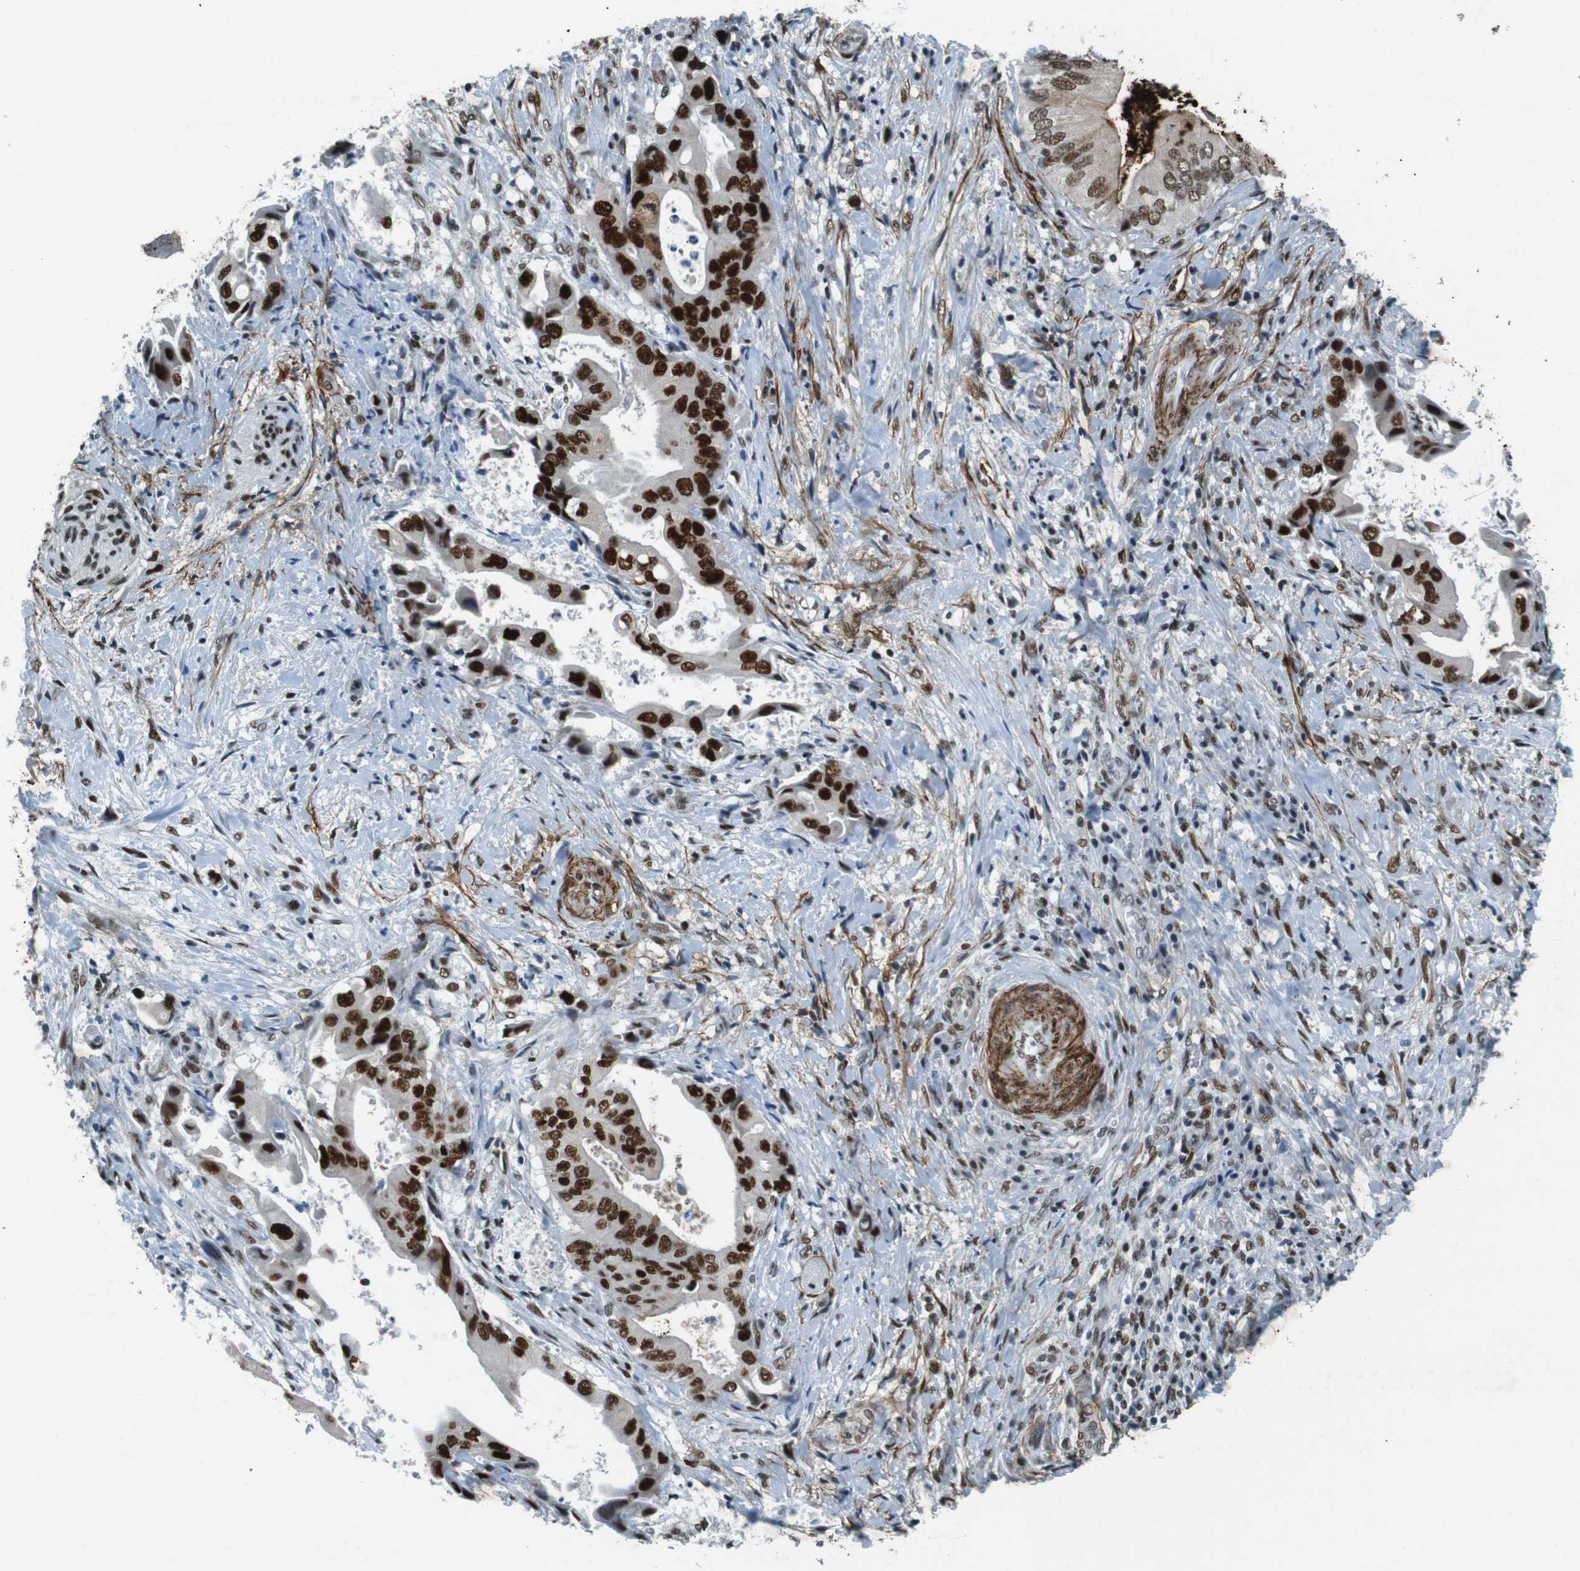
{"staining": {"intensity": "strong", "quantity": ">75%", "location": "nuclear"}, "tissue": "liver cancer", "cell_type": "Tumor cells", "image_type": "cancer", "snomed": [{"axis": "morphology", "description": "Cholangiocarcinoma"}, {"axis": "topography", "description": "Liver"}], "caption": "Immunohistochemical staining of liver cancer (cholangiocarcinoma) demonstrates strong nuclear protein expression in about >75% of tumor cells.", "gene": "HEXIM1", "patient": {"sex": "male", "age": 58}}